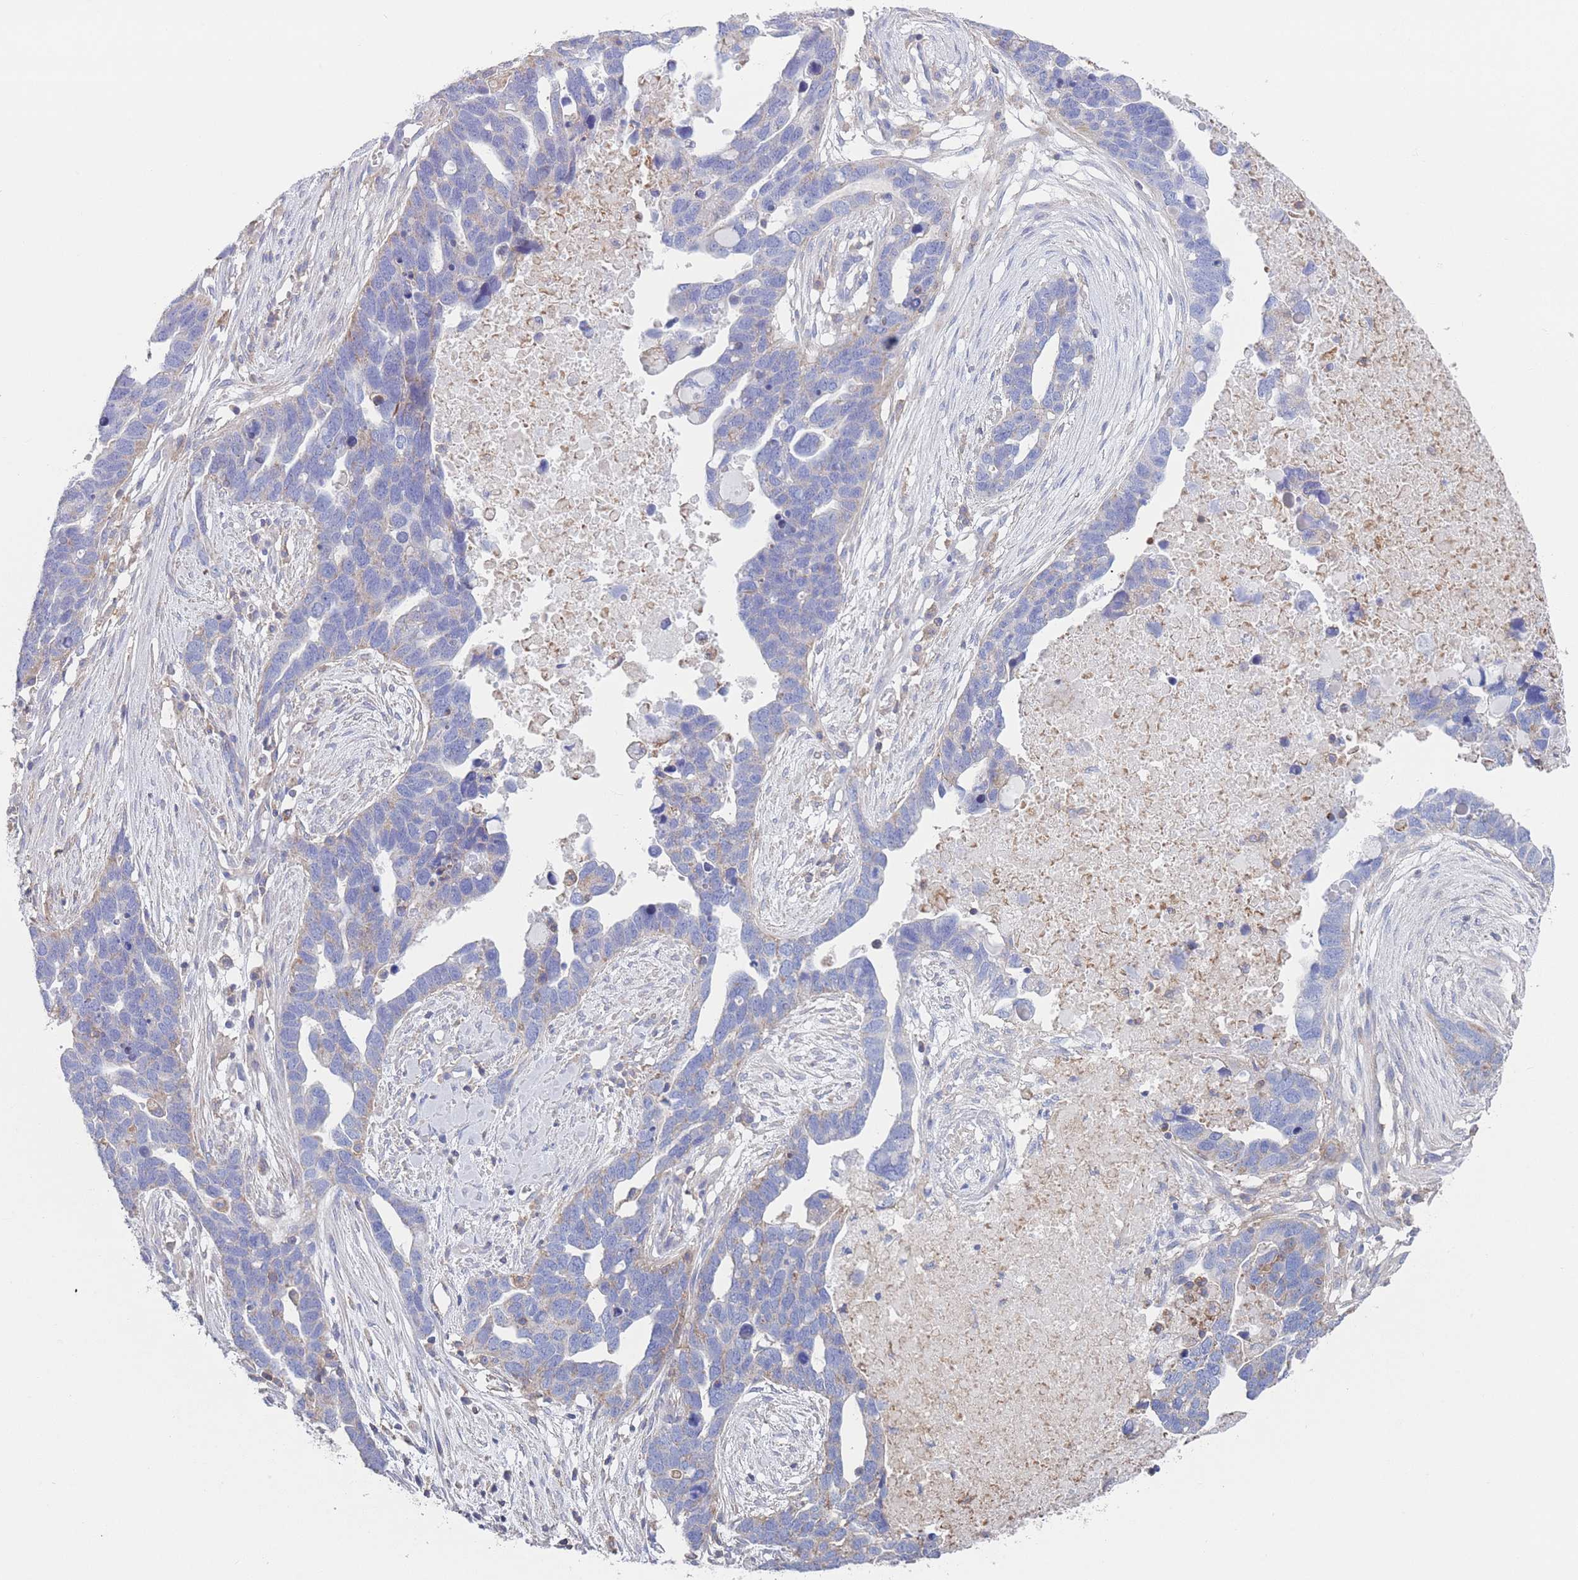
{"staining": {"intensity": "negative", "quantity": "none", "location": "none"}, "tissue": "ovarian cancer", "cell_type": "Tumor cells", "image_type": "cancer", "snomed": [{"axis": "morphology", "description": "Cystadenocarcinoma, serous, NOS"}, {"axis": "topography", "description": "Ovary"}], "caption": "Immunohistochemistry (IHC) image of human serous cystadenocarcinoma (ovarian) stained for a protein (brown), which demonstrates no expression in tumor cells.", "gene": "ADH1A", "patient": {"sex": "female", "age": 54}}